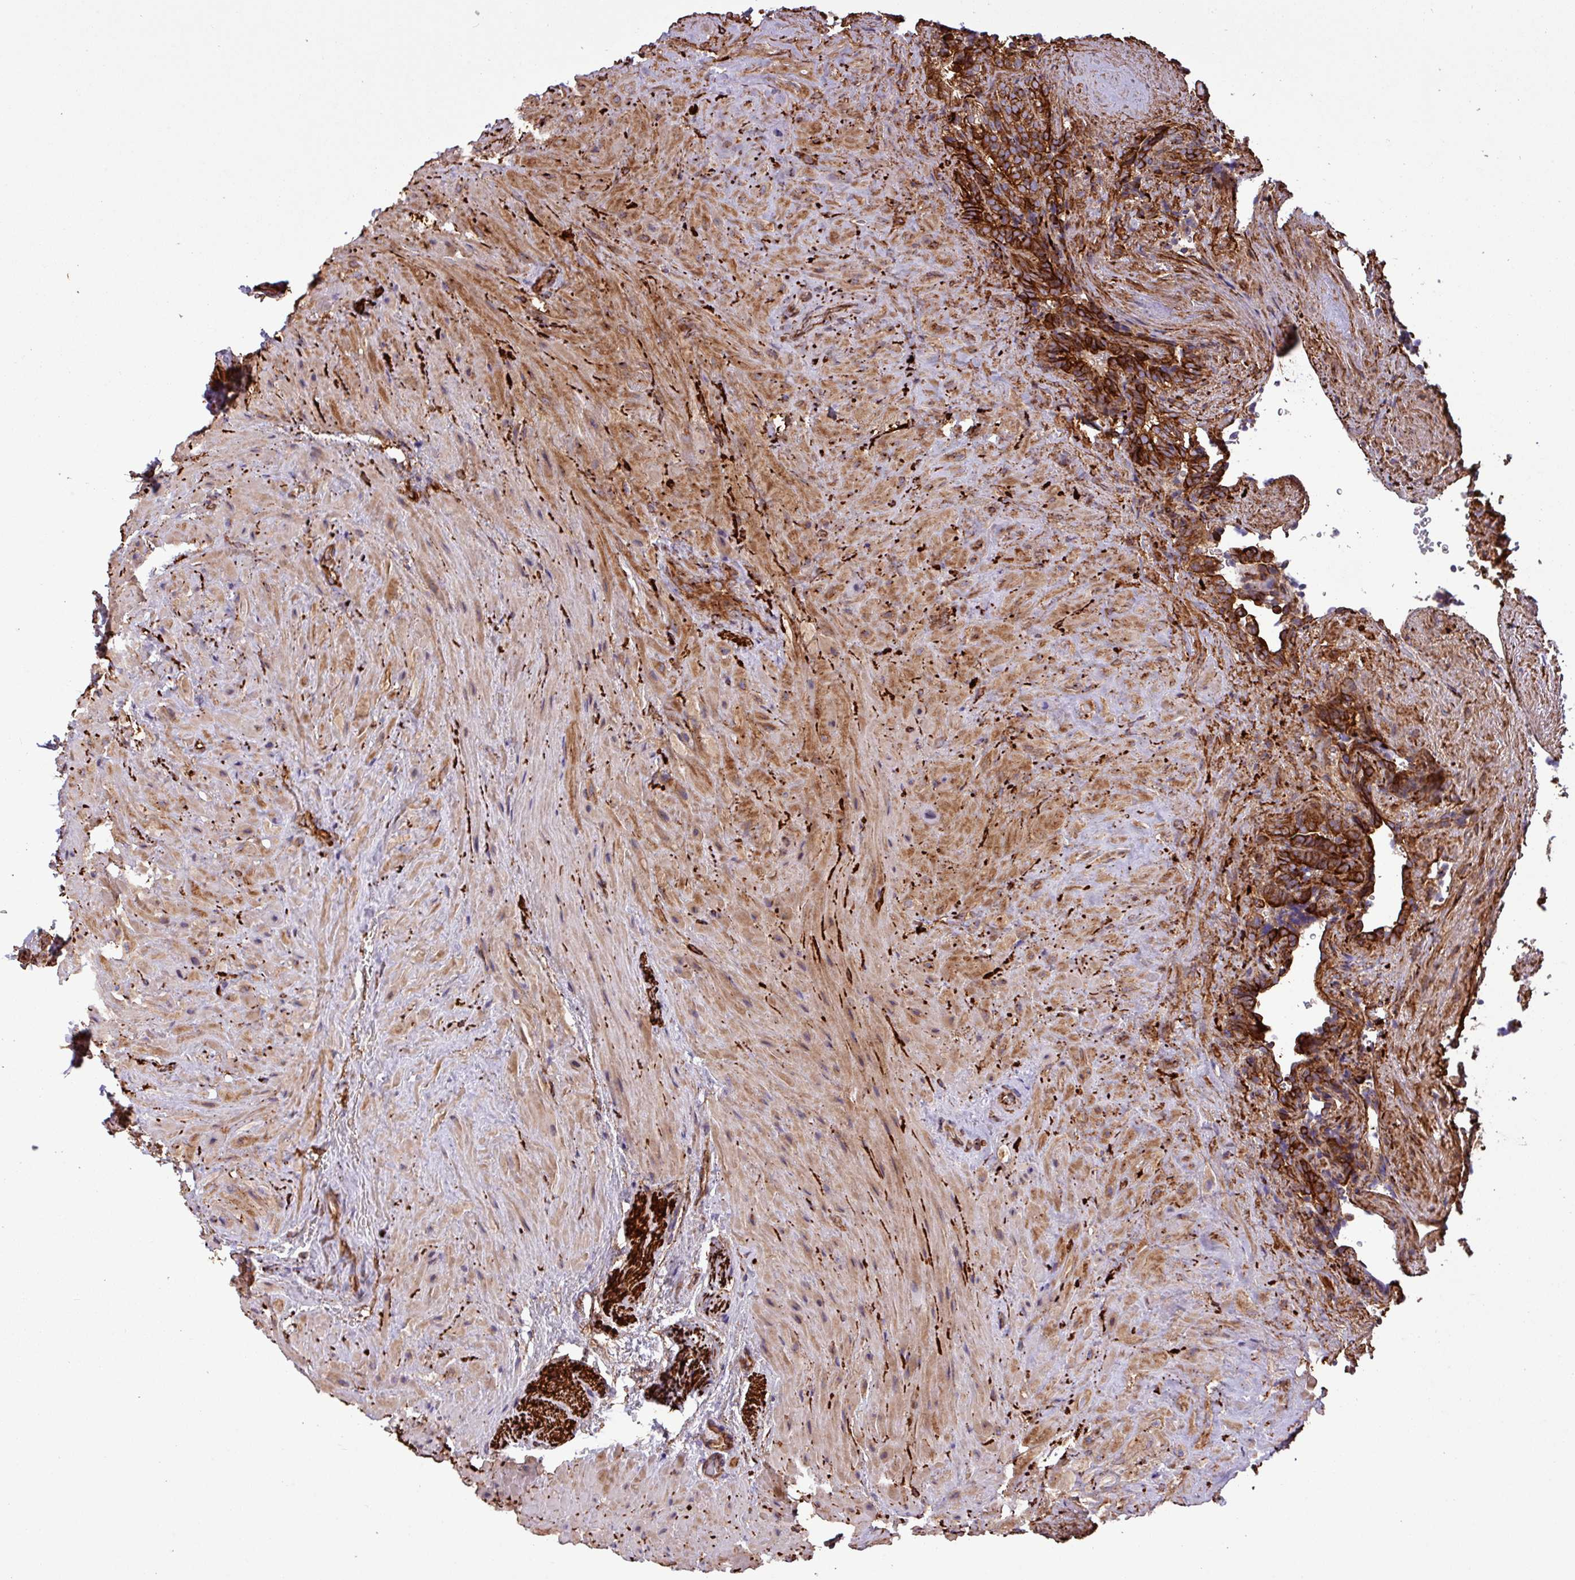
{"staining": {"intensity": "strong", "quantity": ">75%", "location": "cytoplasmic/membranous"}, "tissue": "seminal vesicle", "cell_type": "Glandular cells", "image_type": "normal", "snomed": [{"axis": "morphology", "description": "Normal tissue, NOS"}, {"axis": "topography", "description": "Seminal veicle"}], "caption": "Human seminal vesicle stained with a brown dye exhibits strong cytoplasmic/membranous positive expression in approximately >75% of glandular cells.", "gene": "ZNF300", "patient": {"sex": "male", "age": 62}}